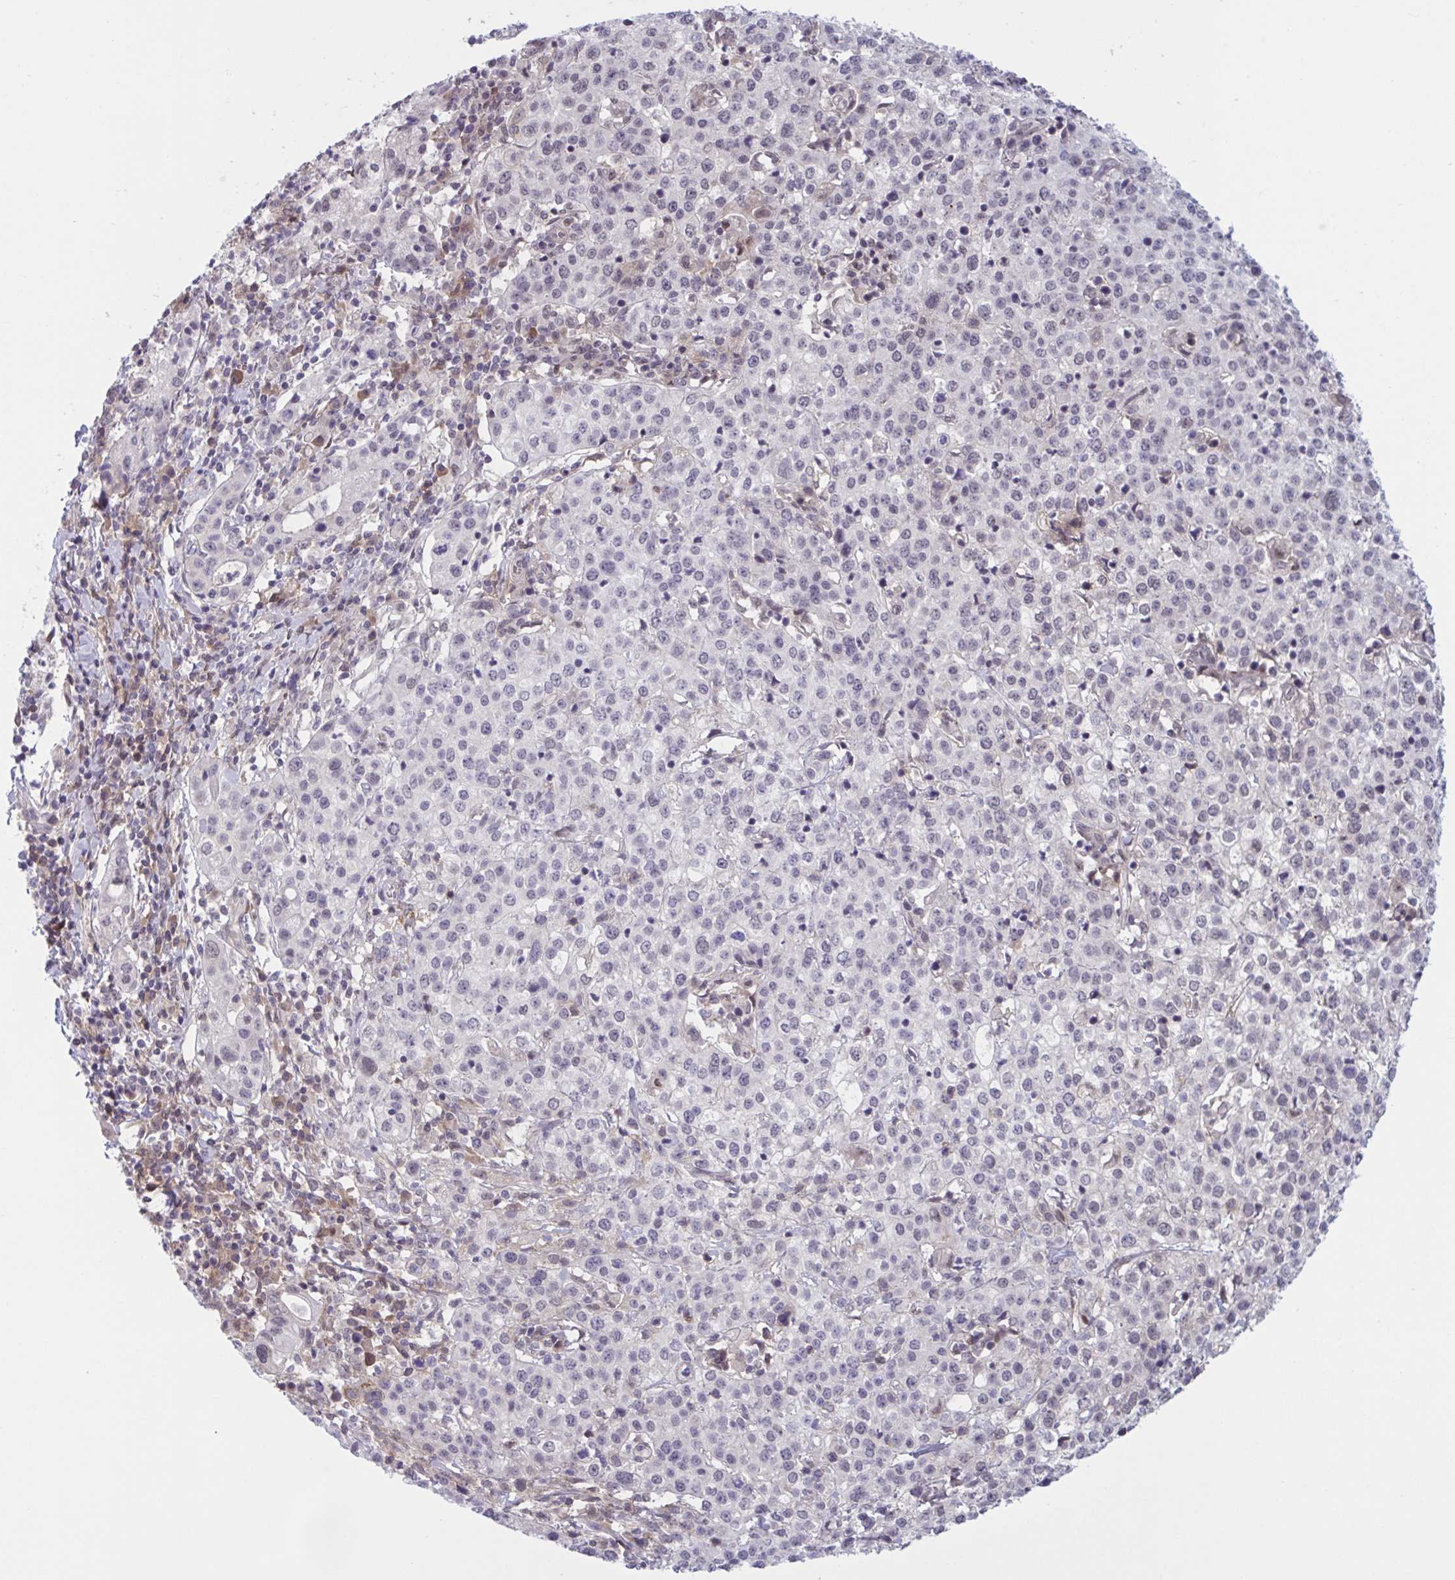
{"staining": {"intensity": "negative", "quantity": "none", "location": "none"}, "tissue": "cervical cancer", "cell_type": "Tumor cells", "image_type": "cancer", "snomed": [{"axis": "morphology", "description": "Normal tissue, NOS"}, {"axis": "morphology", "description": "Adenocarcinoma, NOS"}, {"axis": "topography", "description": "Cervix"}], "caption": "The micrograph demonstrates no significant positivity in tumor cells of adenocarcinoma (cervical).", "gene": "TTC7B", "patient": {"sex": "female", "age": 44}}